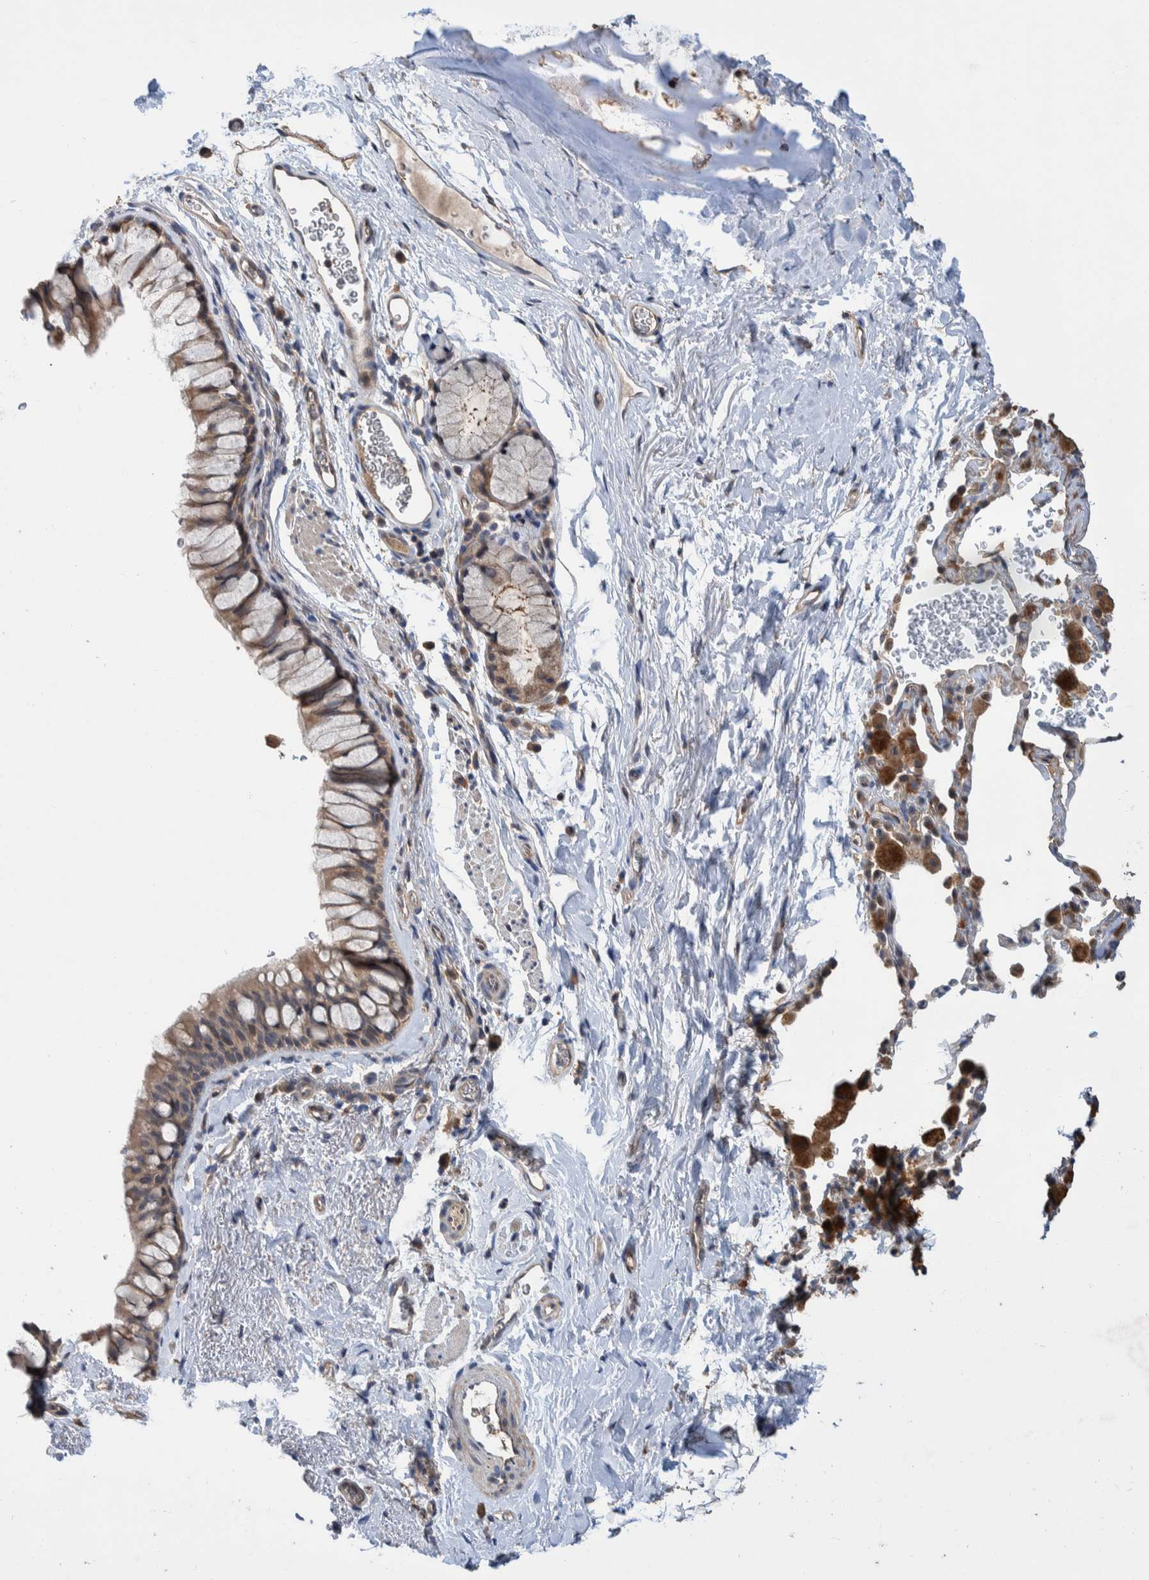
{"staining": {"intensity": "weak", "quantity": ">75%", "location": "cytoplasmic/membranous"}, "tissue": "bronchus", "cell_type": "Respiratory epithelial cells", "image_type": "normal", "snomed": [{"axis": "morphology", "description": "Normal tissue, NOS"}, {"axis": "topography", "description": "Cartilage tissue"}, {"axis": "topography", "description": "Bronchus"}], "caption": "This is an image of IHC staining of unremarkable bronchus, which shows weak staining in the cytoplasmic/membranous of respiratory epithelial cells.", "gene": "PLPBP", "patient": {"sex": "female", "age": 53}}